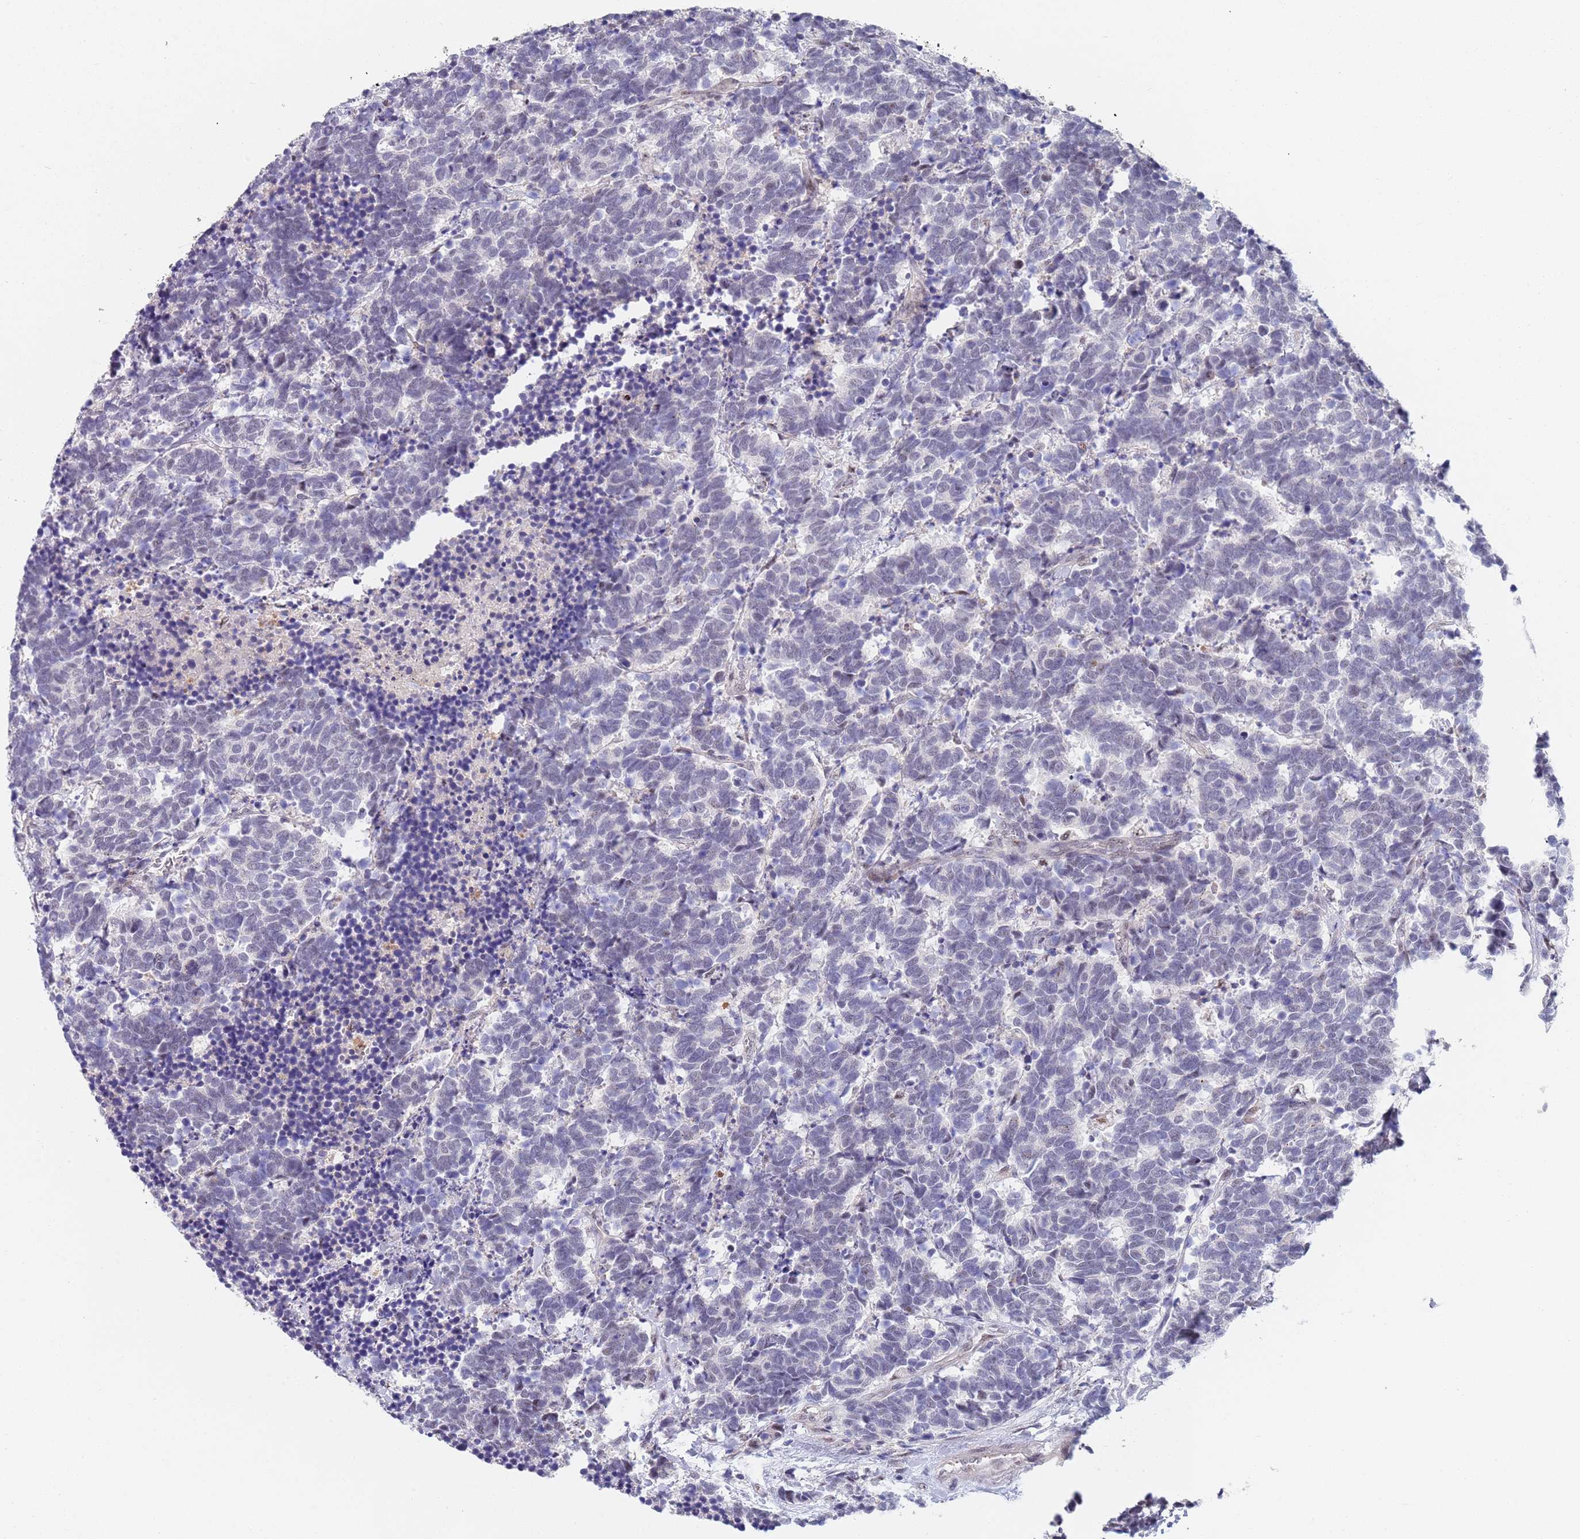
{"staining": {"intensity": "negative", "quantity": "none", "location": "none"}, "tissue": "carcinoid", "cell_type": "Tumor cells", "image_type": "cancer", "snomed": [{"axis": "morphology", "description": "Carcinoma, NOS"}, {"axis": "morphology", "description": "Carcinoid, malignant, NOS"}, {"axis": "topography", "description": "Prostate"}], "caption": "Protein analysis of carcinoid reveals no significant expression in tumor cells. (Immunohistochemistry (ihc), brightfield microscopy, high magnification).", "gene": "PLCL2", "patient": {"sex": "male", "age": 57}}